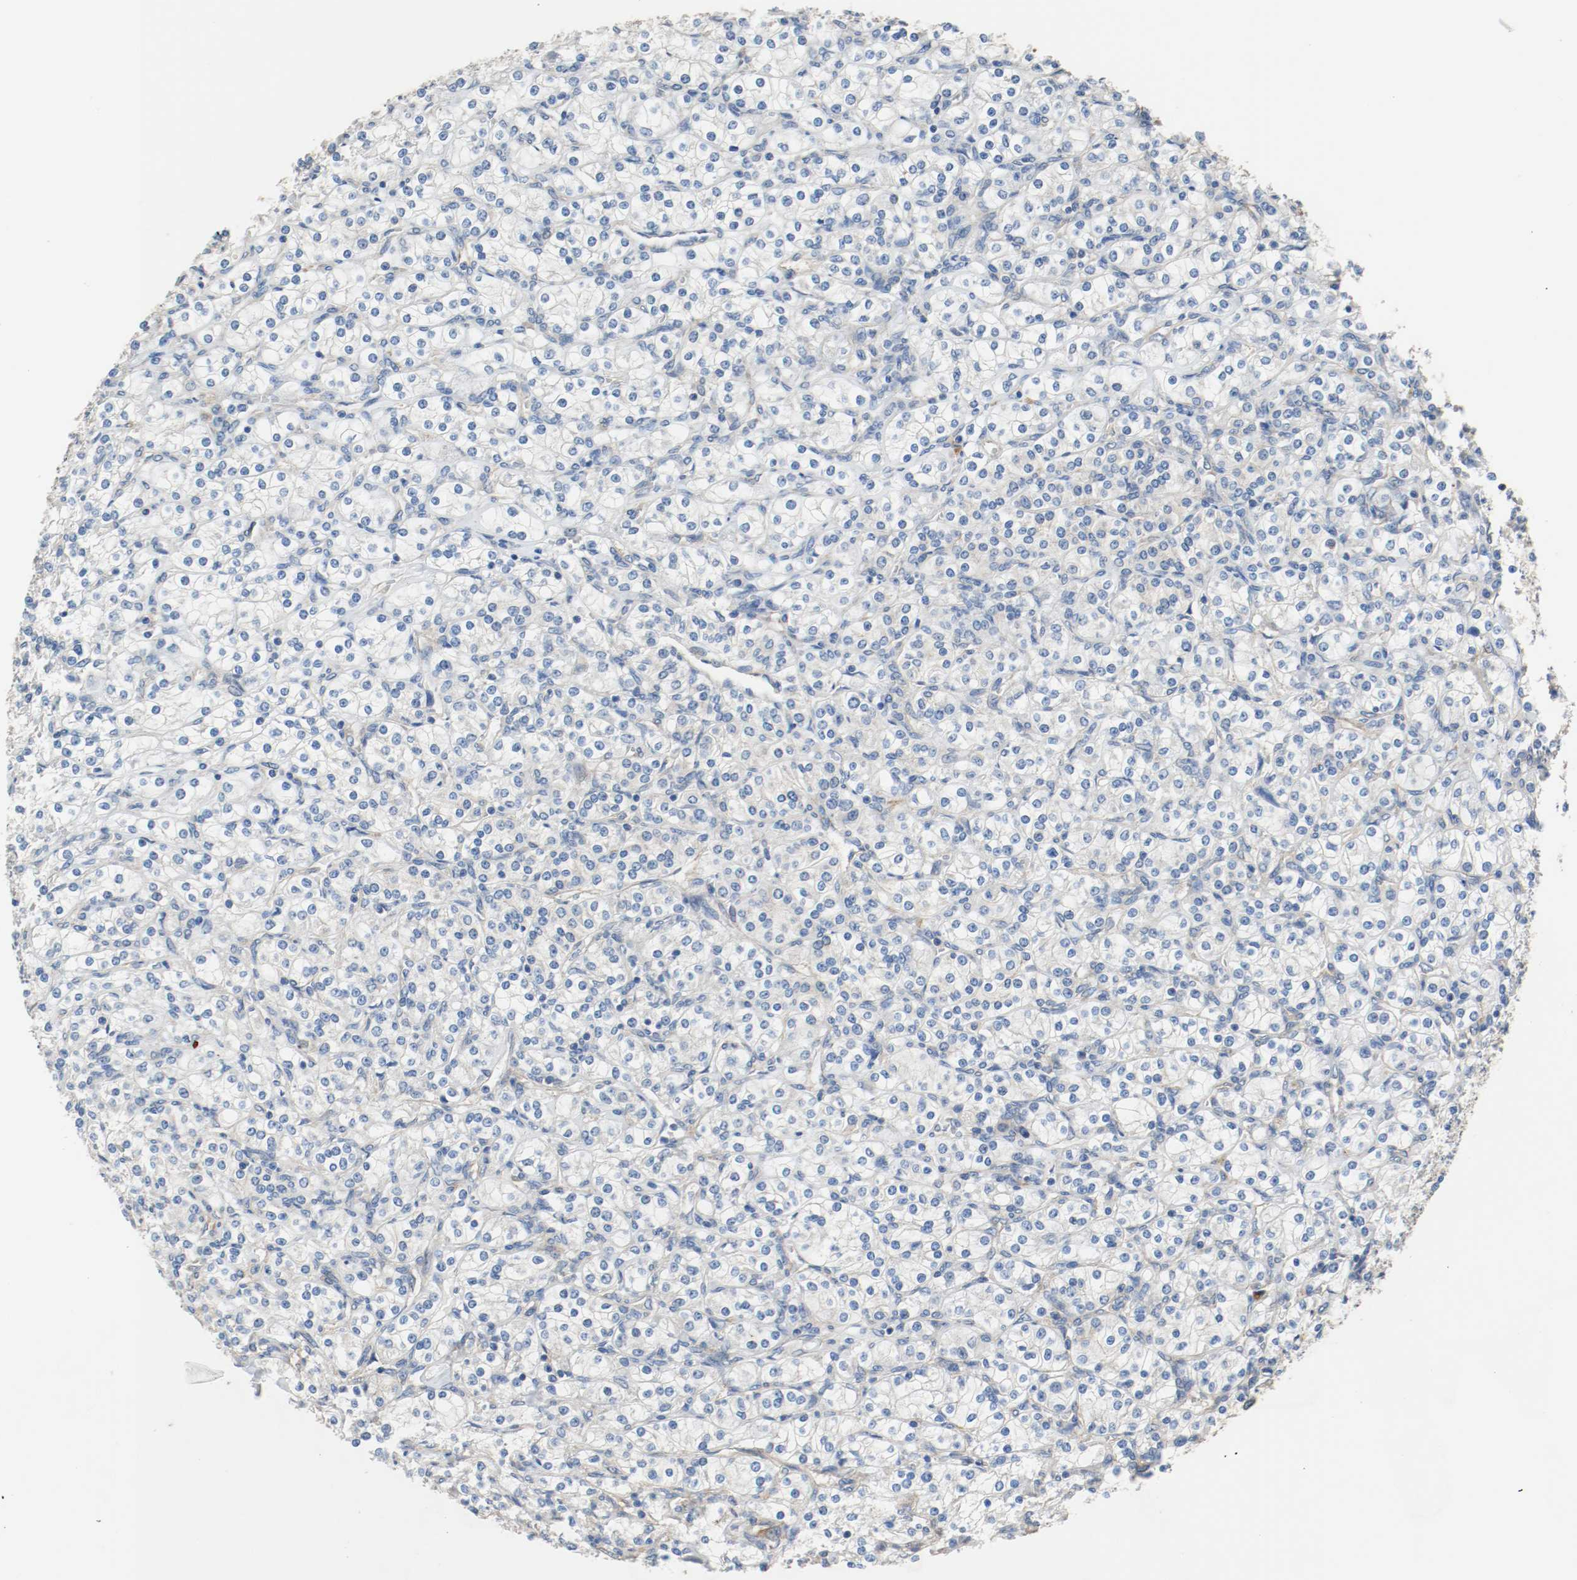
{"staining": {"intensity": "negative", "quantity": "none", "location": "none"}, "tissue": "renal cancer", "cell_type": "Tumor cells", "image_type": "cancer", "snomed": [{"axis": "morphology", "description": "Adenocarcinoma, NOS"}, {"axis": "topography", "description": "Kidney"}], "caption": "Immunohistochemistry (IHC) image of neoplastic tissue: human adenocarcinoma (renal) stained with DAB displays no significant protein positivity in tumor cells.", "gene": "TUBA3D", "patient": {"sex": "male", "age": 77}}